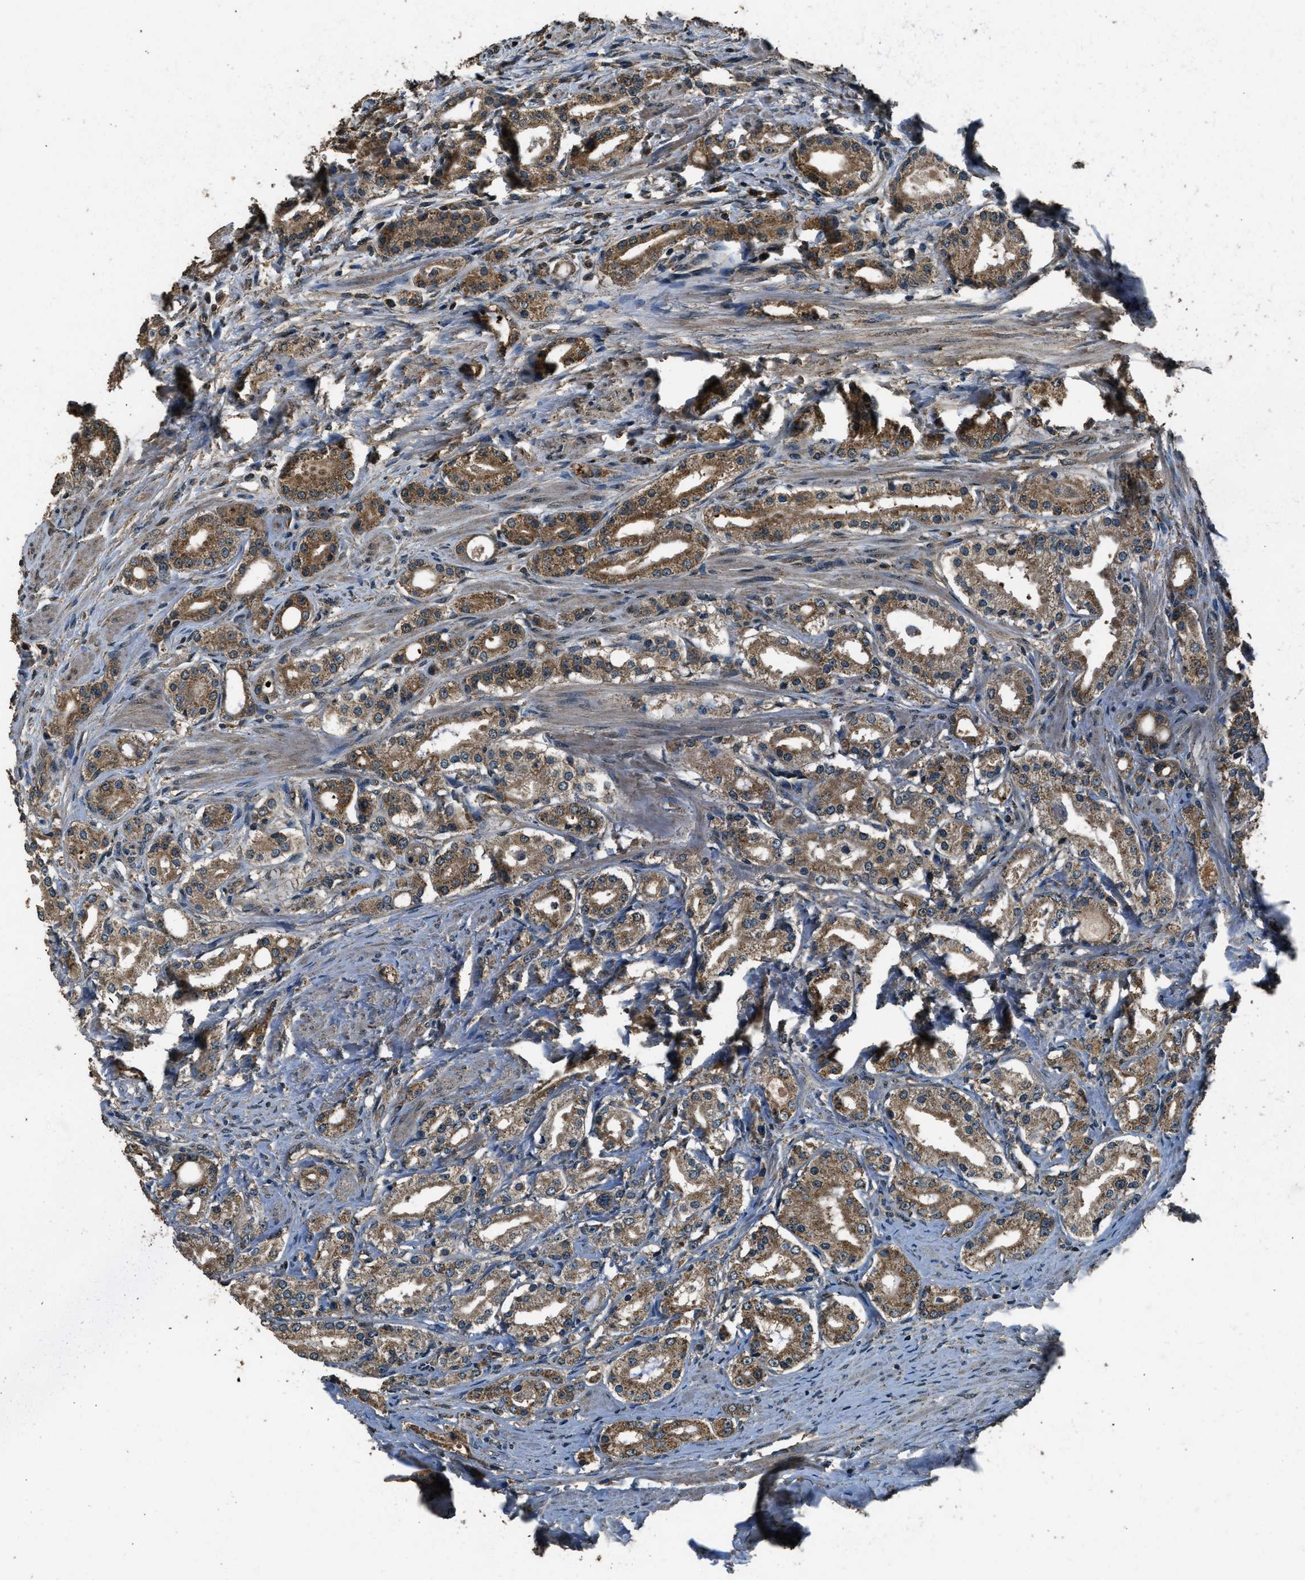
{"staining": {"intensity": "moderate", "quantity": ">75%", "location": "cytoplasmic/membranous"}, "tissue": "prostate cancer", "cell_type": "Tumor cells", "image_type": "cancer", "snomed": [{"axis": "morphology", "description": "Adenocarcinoma, Low grade"}, {"axis": "topography", "description": "Prostate"}], "caption": "Immunohistochemistry (IHC) (DAB) staining of prostate cancer (low-grade adenocarcinoma) exhibits moderate cytoplasmic/membranous protein staining in about >75% of tumor cells.", "gene": "SALL3", "patient": {"sex": "male", "age": 63}}